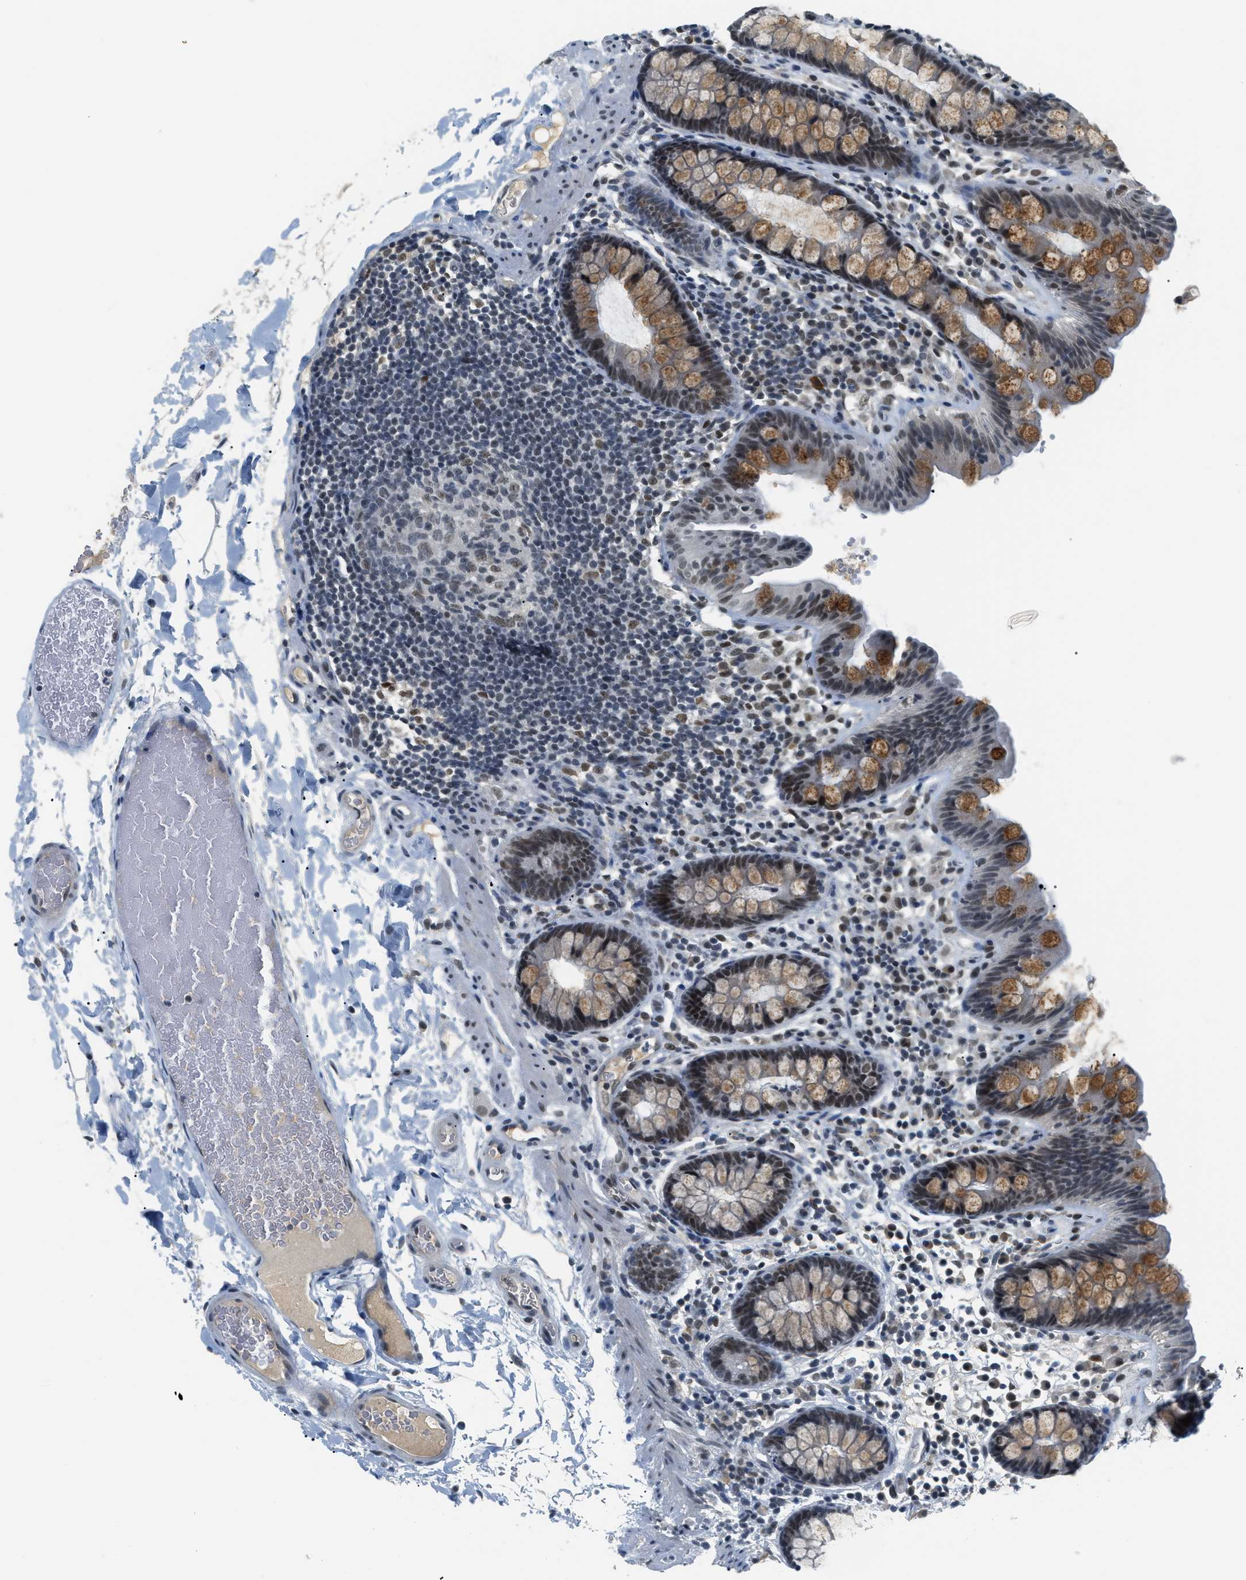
{"staining": {"intensity": "weak", "quantity": "25%-75%", "location": "nuclear"}, "tissue": "colon", "cell_type": "Endothelial cells", "image_type": "normal", "snomed": [{"axis": "morphology", "description": "Normal tissue, NOS"}, {"axis": "topography", "description": "Colon"}], "caption": "IHC of benign colon shows low levels of weak nuclear positivity in approximately 25%-75% of endothelial cells.", "gene": "MZF1", "patient": {"sex": "female", "age": 80}}